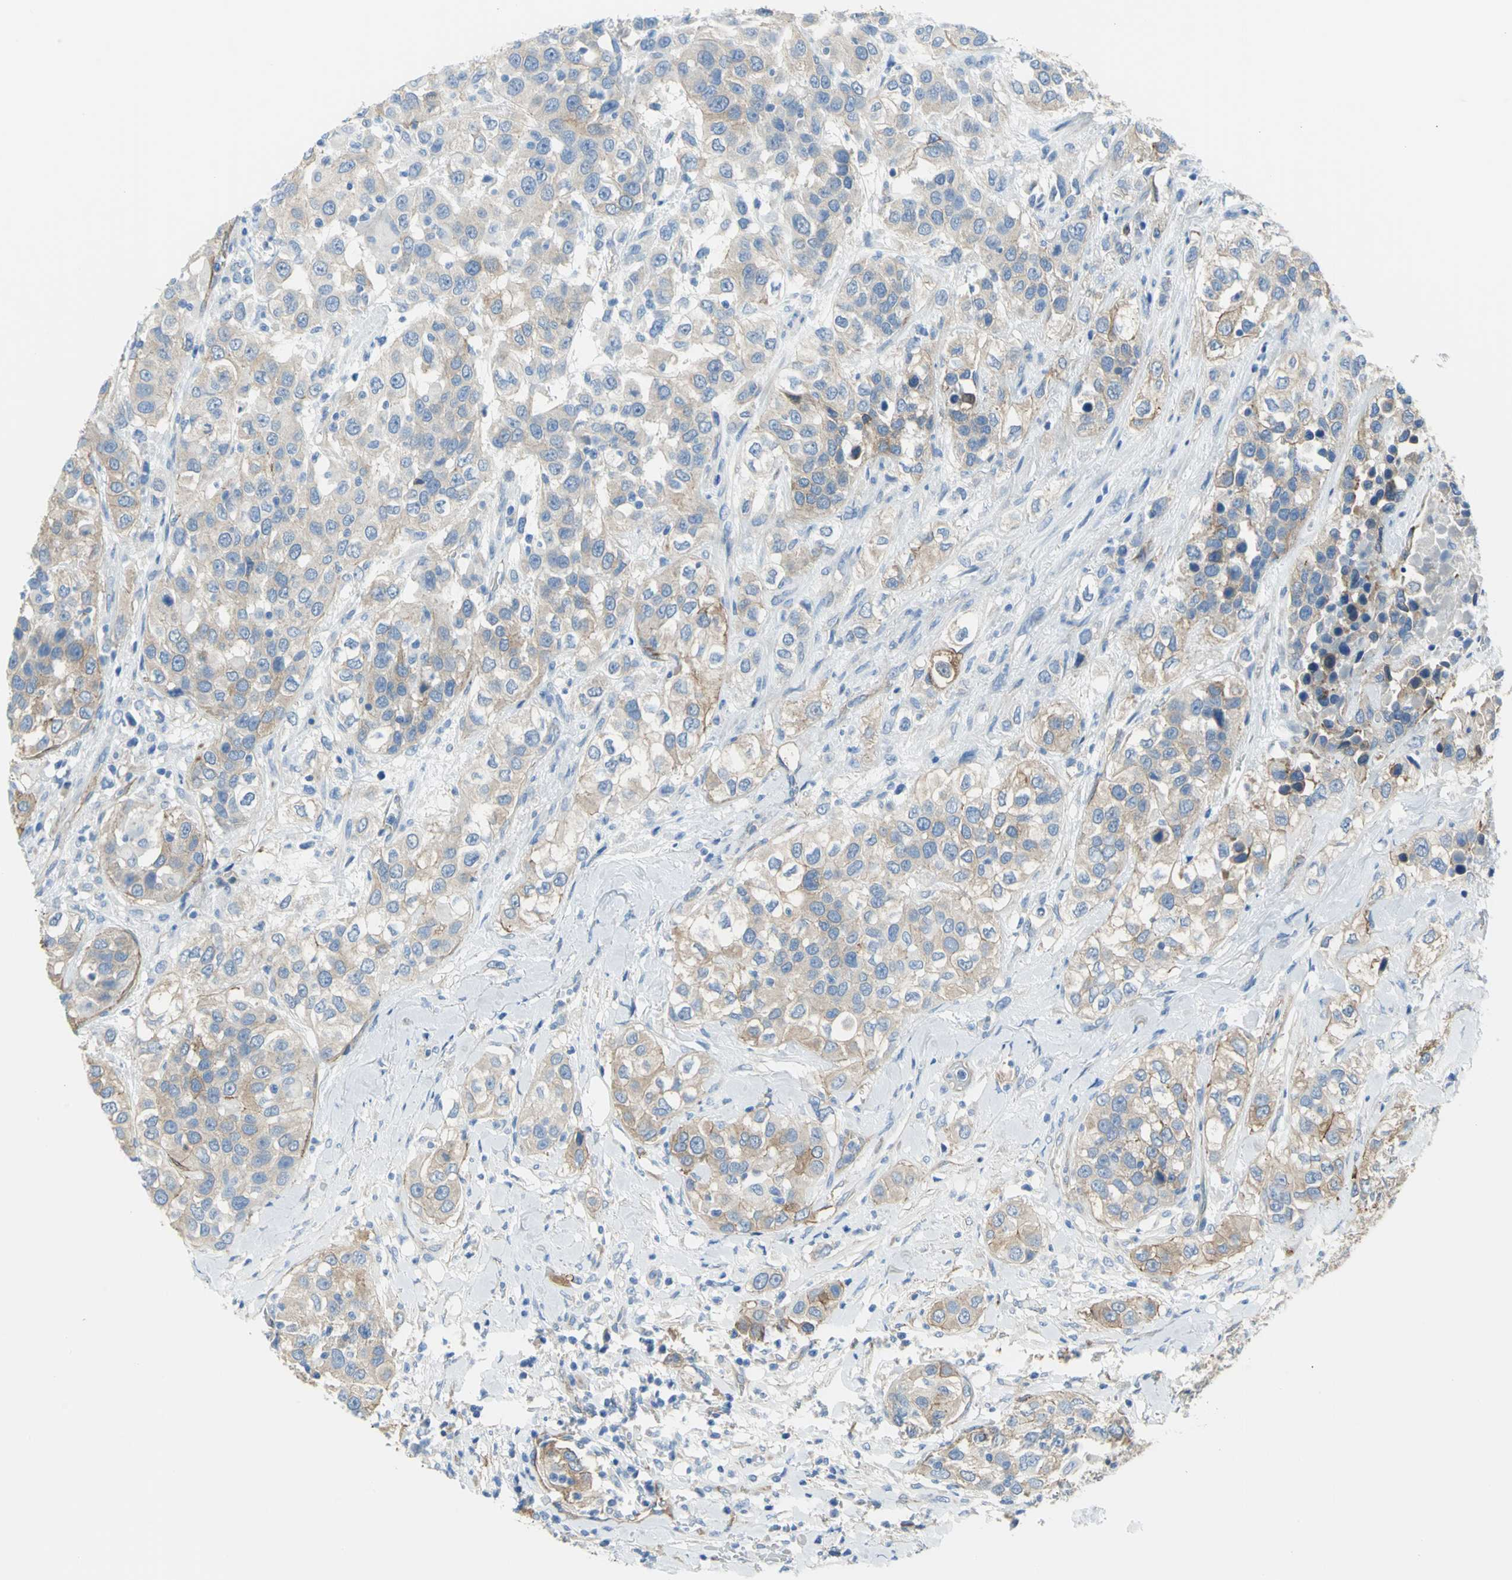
{"staining": {"intensity": "weak", "quantity": ">75%", "location": "cytoplasmic/membranous"}, "tissue": "urothelial cancer", "cell_type": "Tumor cells", "image_type": "cancer", "snomed": [{"axis": "morphology", "description": "Urothelial carcinoma, High grade"}, {"axis": "topography", "description": "Urinary bladder"}], "caption": "Brown immunohistochemical staining in urothelial carcinoma (high-grade) shows weak cytoplasmic/membranous positivity in approximately >75% of tumor cells. Immunohistochemistry stains the protein of interest in brown and the nuclei are stained blue.", "gene": "FLNB", "patient": {"sex": "female", "age": 80}}